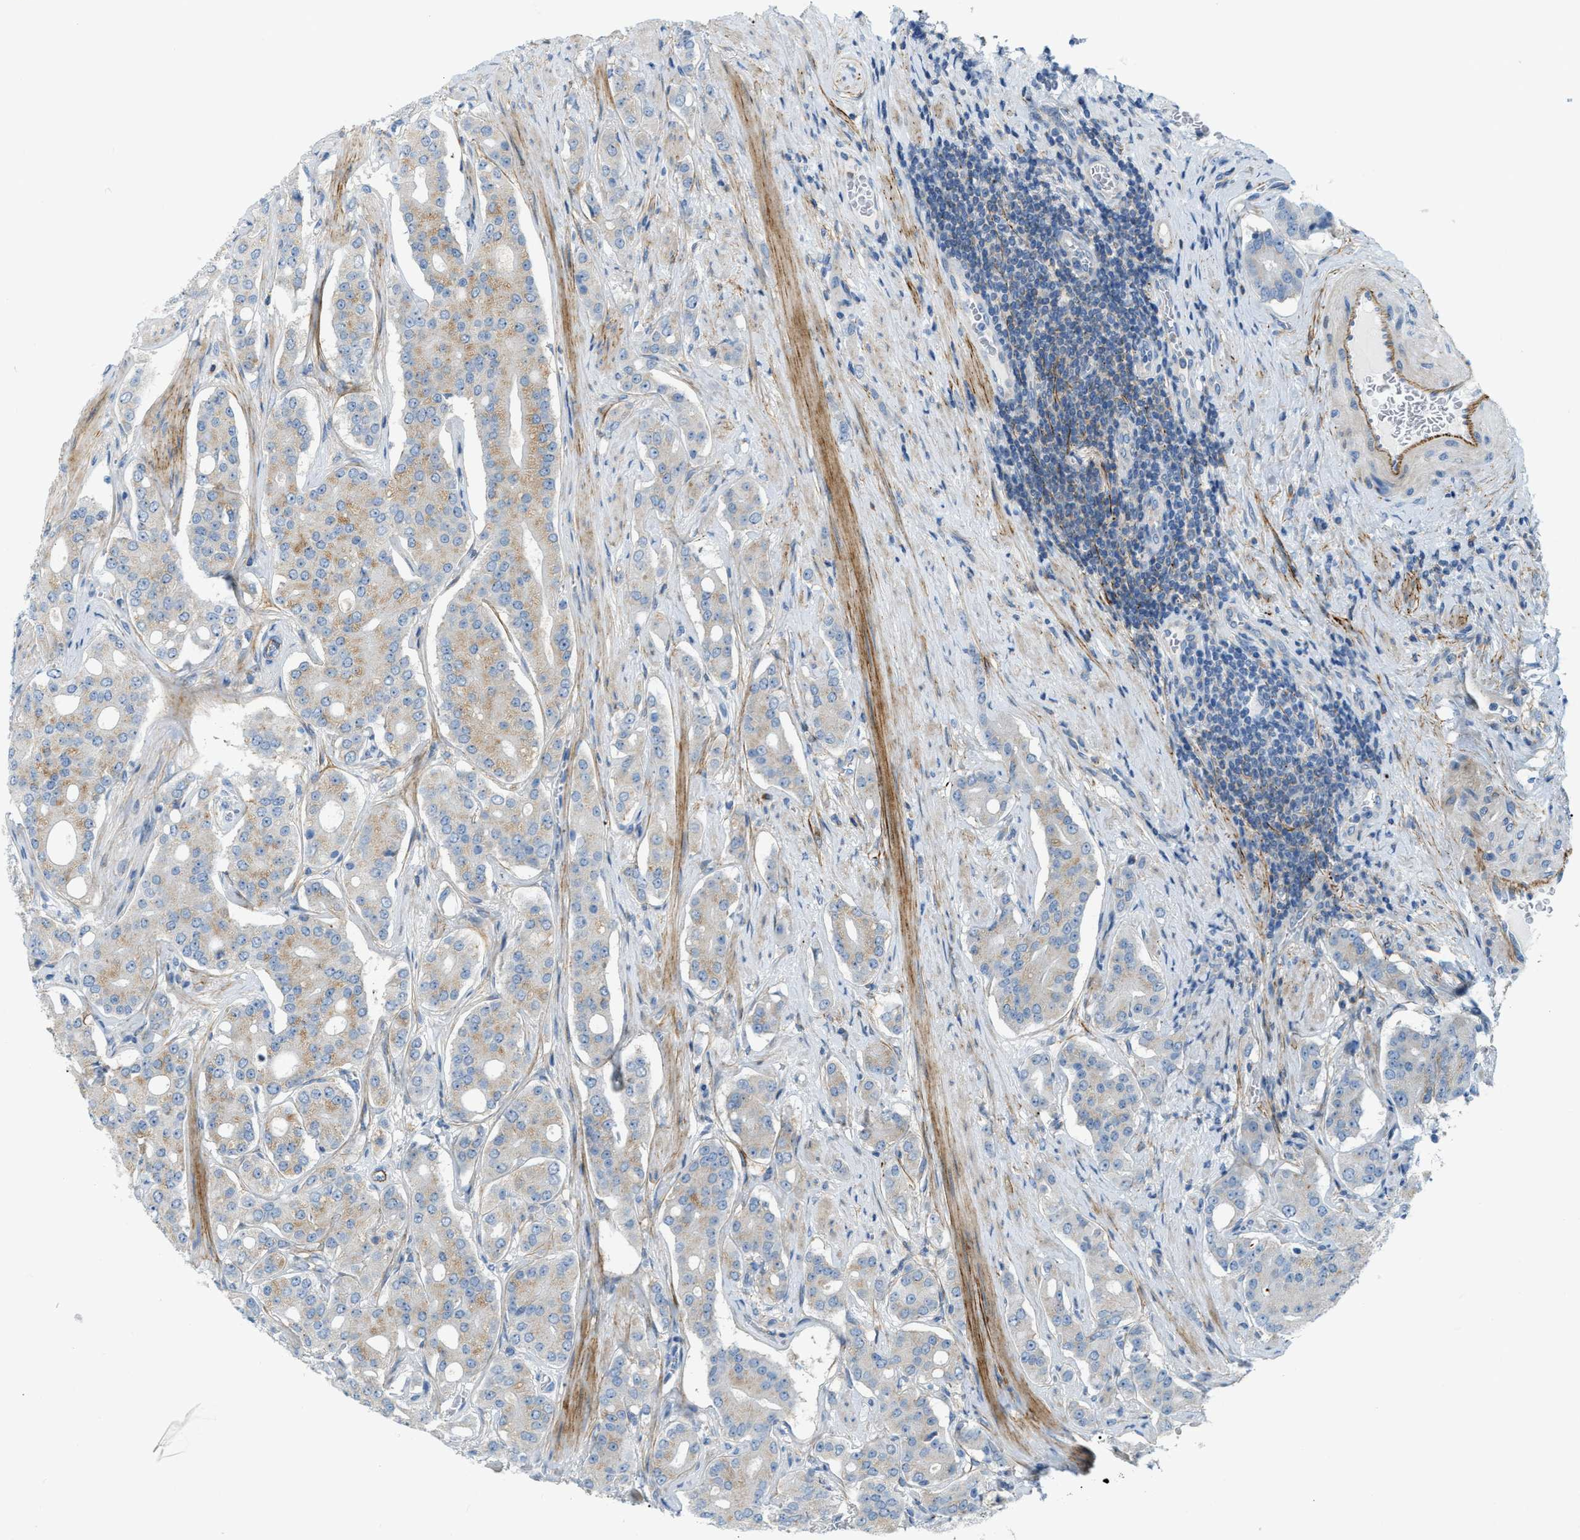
{"staining": {"intensity": "weak", "quantity": "25%-75%", "location": "cytoplasmic/membranous"}, "tissue": "prostate cancer", "cell_type": "Tumor cells", "image_type": "cancer", "snomed": [{"axis": "morphology", "description": "Adenocarcinoma, High grade"}, {"axis": "topography", "description": "Prostate"}], "caption": "DAB immunohistochemical staining of prostate adenocarcinoma (high-grade) exhibits weak cytoplasmic/membranous protein expression in approximately 25%-75% of tumor cells.", "gene": "LMBRD1", "patient": {"sex": "male", "age": 71}}